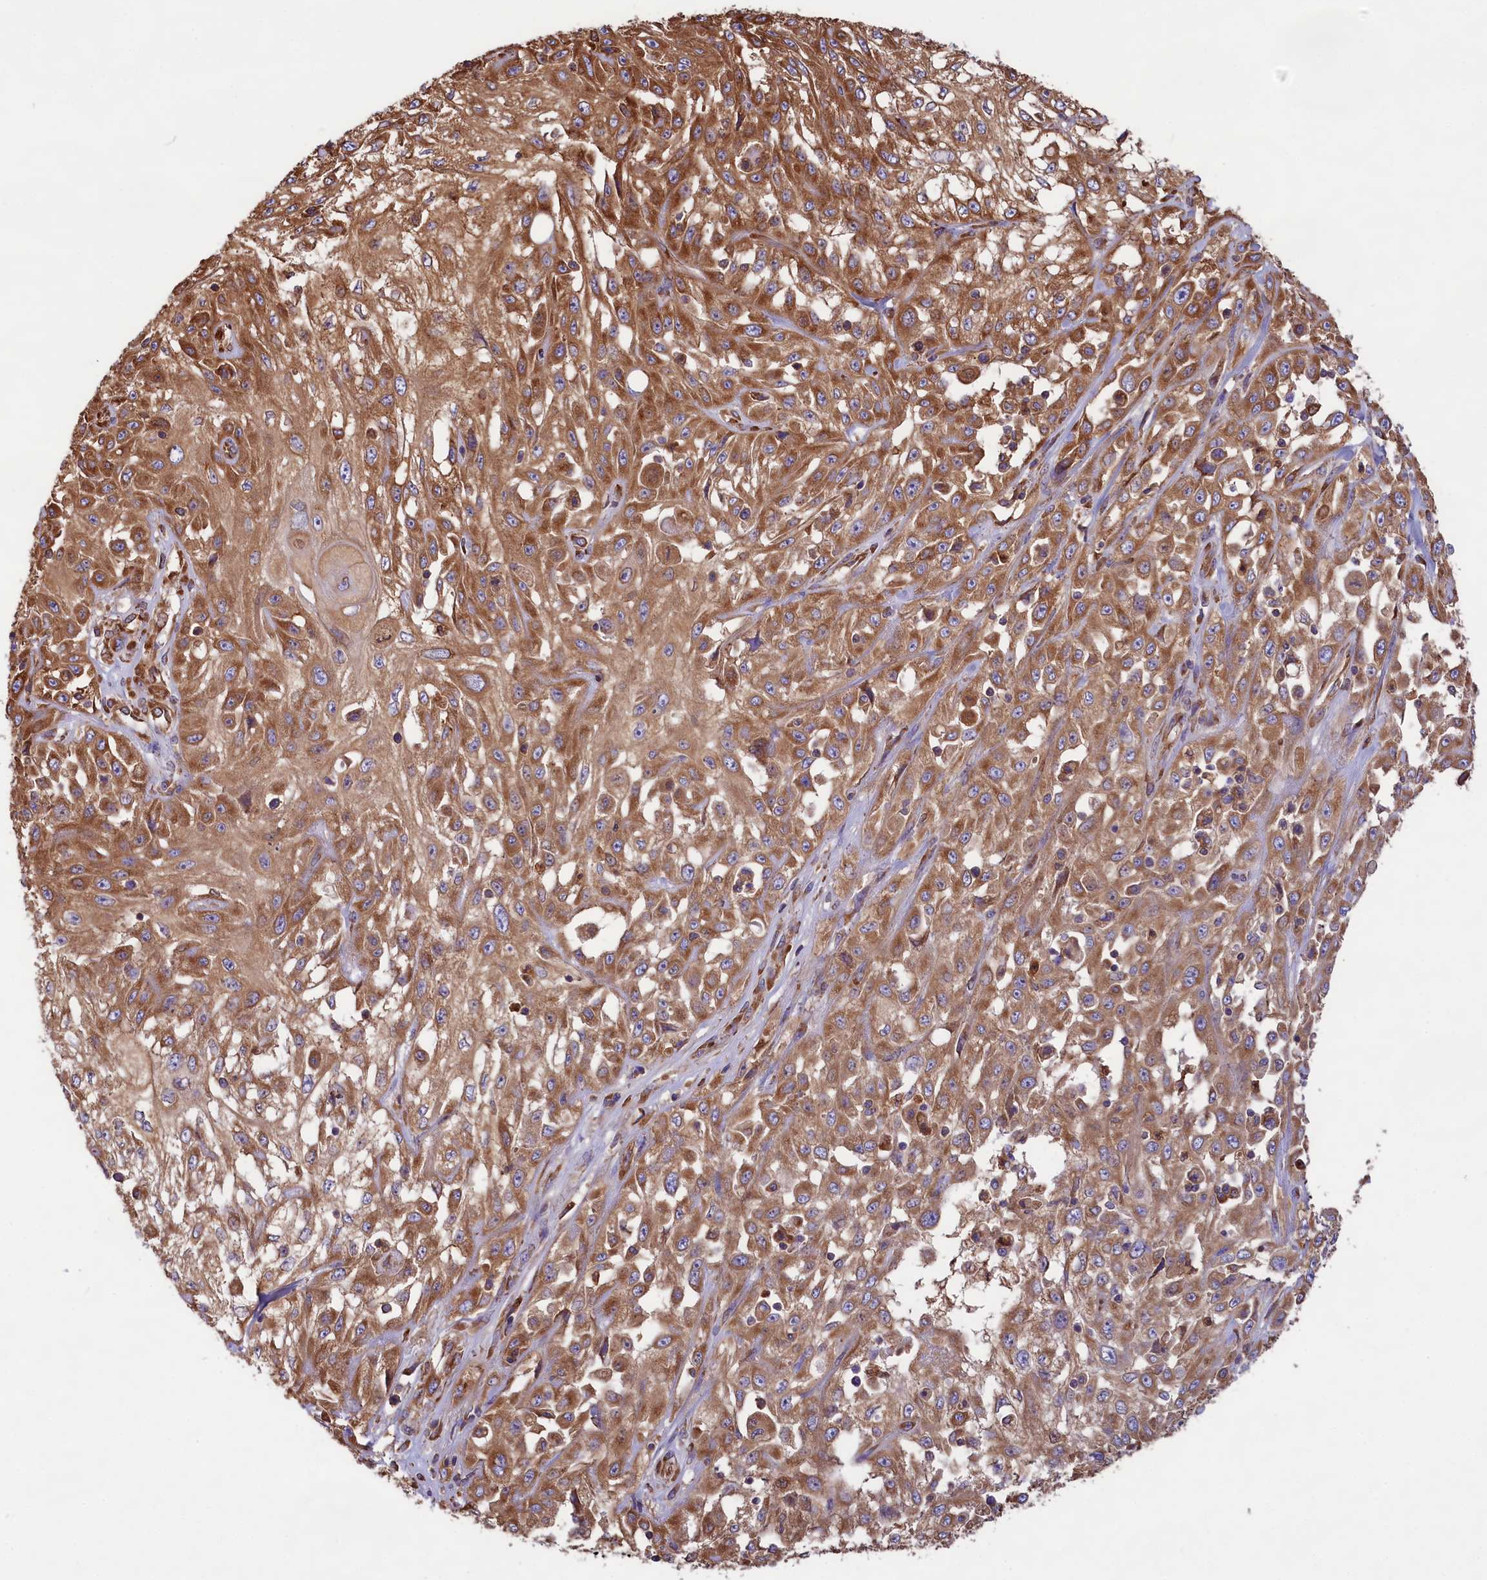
{"staining": {"intensity": "moderate", "quantity": ">75%", "location": "cytoplasmic/membranous"}, "tissue": "skin cancer", "cell_type": "Tumor cells", "image_type": "cancer", "snomed": [{"axis": "morphology", "description": "Squamous cell carcinoma, NOS"}, {"axis": "morphology", "description": "Squamous cell carcinoma, metastatic, NOS"}, {"axis": "topography", "description": "Skin"}, {"axis": "topography", "description": "Lymph node"}], "caption": "Skin metastatic squamous cell carcinoma stained with a protein marker demonstrates moderate staining in tumor cells.", "gene": "GYS1", "patient": {"sex": "male", "age": 75}}